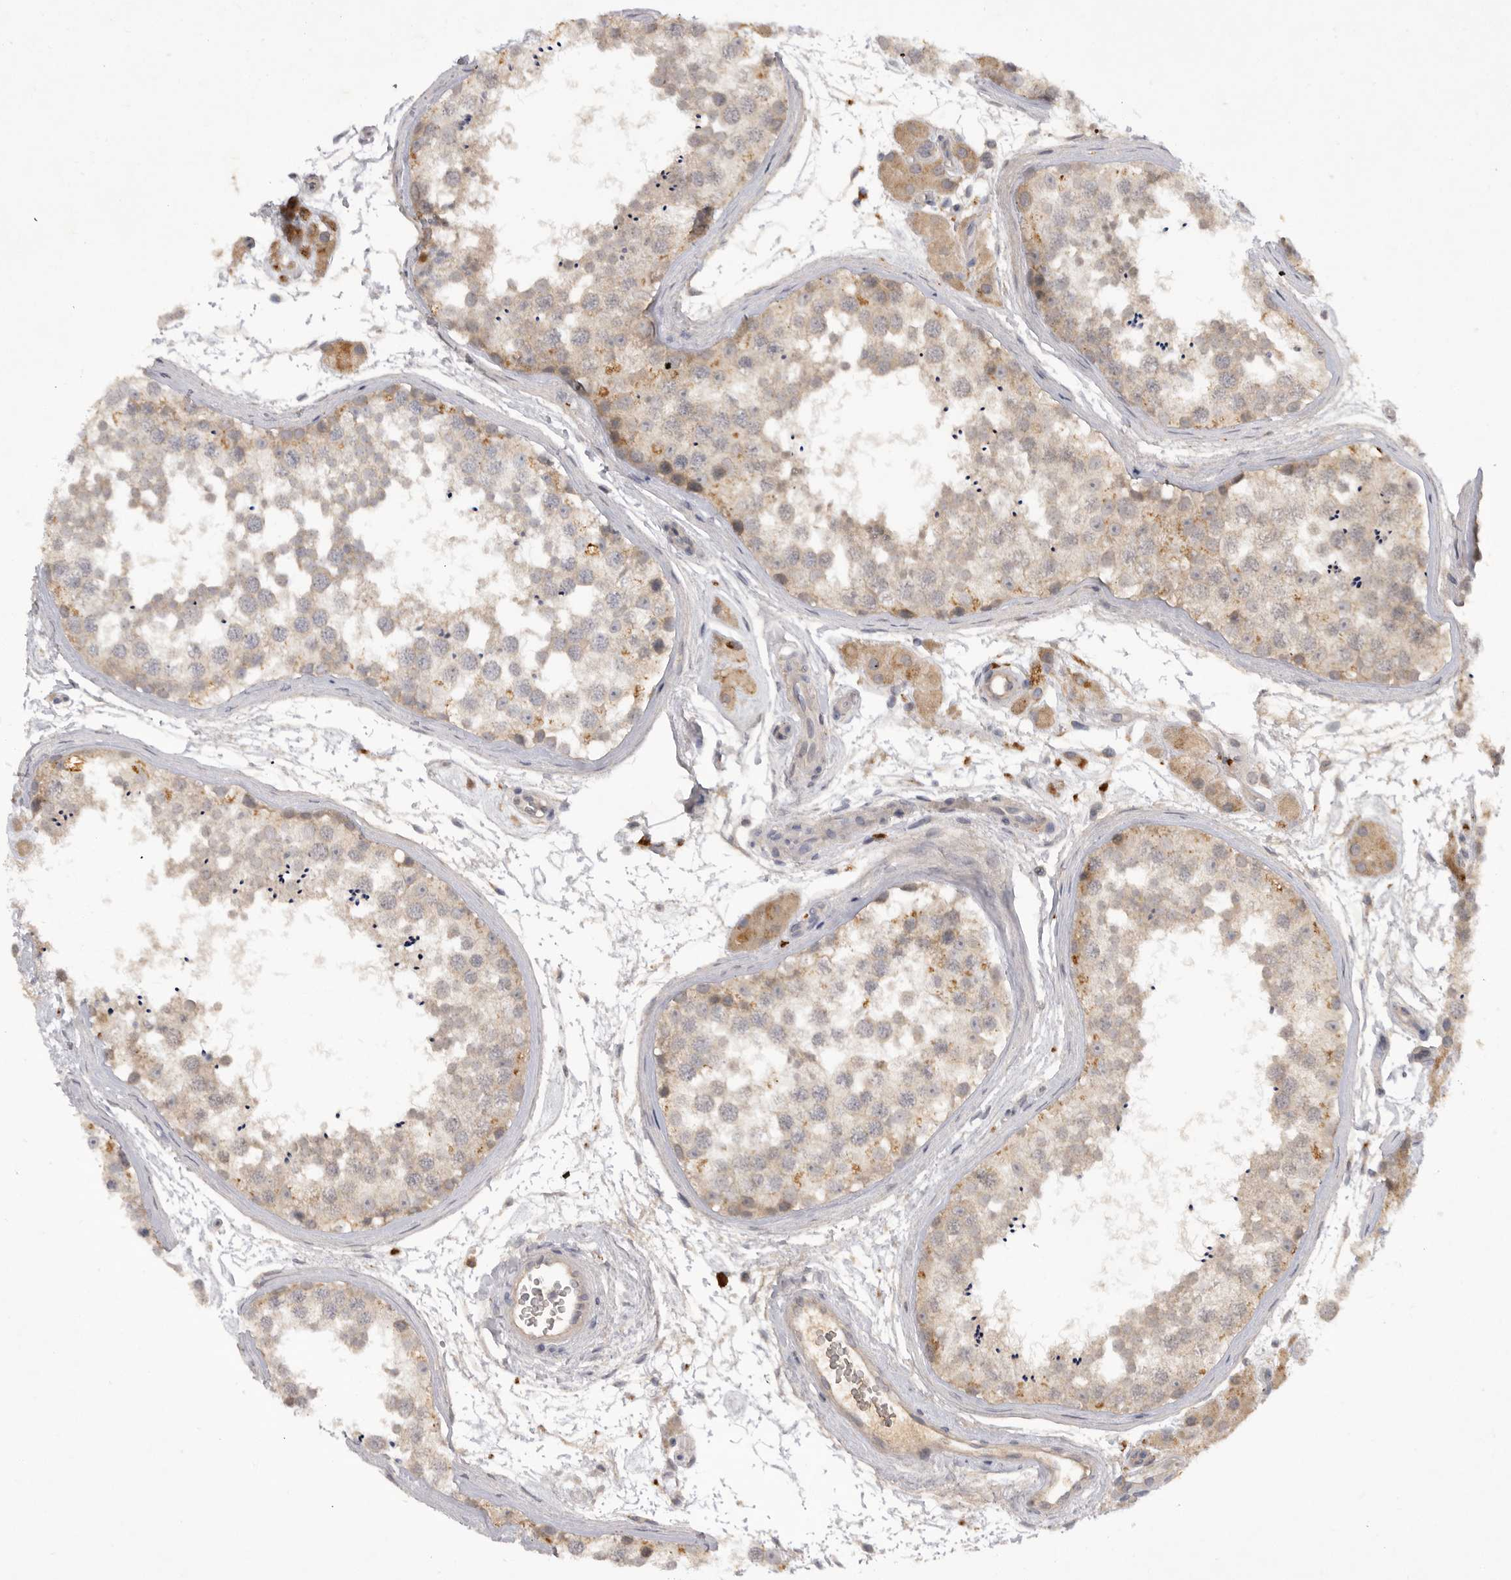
{"staining": {"intensity": "weak", "quantity": "25%-75%", "location": "cytoplasmic/membranous"}, "tissue": "testis", "cell_type": "Cells in seminiferous ducts", "image_type": "normal", "snomed": [{"axis": "morphology", "description": "Normal tissue, NOS"}, {"axis": "topography", "description": "Testis"}], "caption": "Immunohistochemical staining of benign testis shows 25%-75% levels of weak cytoplasmic/membranous protein expression in approximately 25%-75% of cells in seminiferous ducts.", "gene": "DHDDS", "patient": {"sex": "male", "age": 56}}